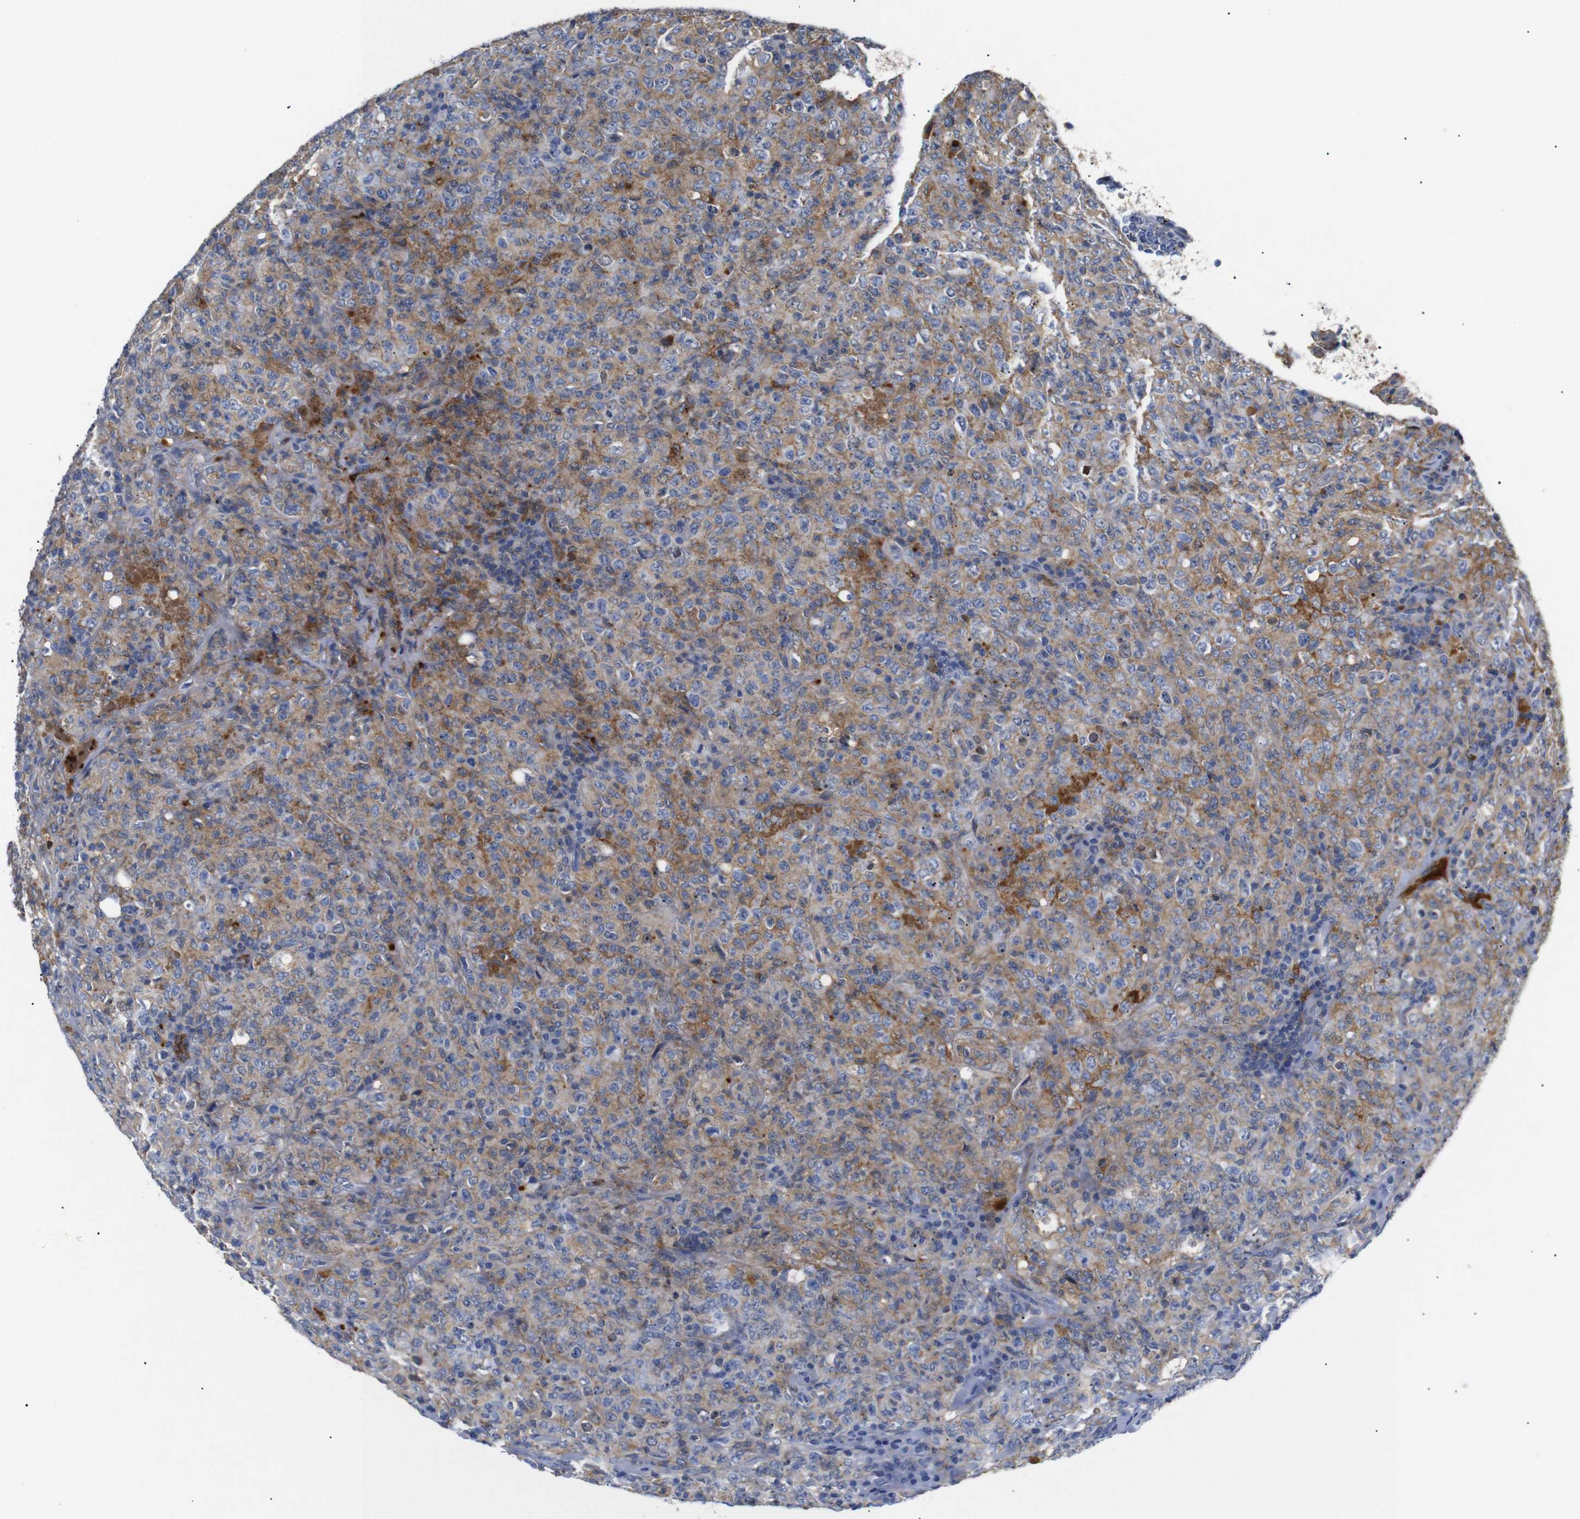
{"staining": {"intensity": "negative", "quantity": "none", "location": "none"}, "tissue": "lymphoma", "cell_type": "Tumor cells", "image_type": "cancer", "snomed": [{"axis": "morphology", "description": "Malignant lymphoma, non-Hodgkin's type, High grade"}, {"axis": "topography", "description": "Tonsil"}], "caption": "The histopathology image reveals no significant staining in tumor cells of high-grade malignant lymphoma, non-Hodgkin's type.", "gene": "SDCBP", "patient": {"sex": "female", "age": 36}}